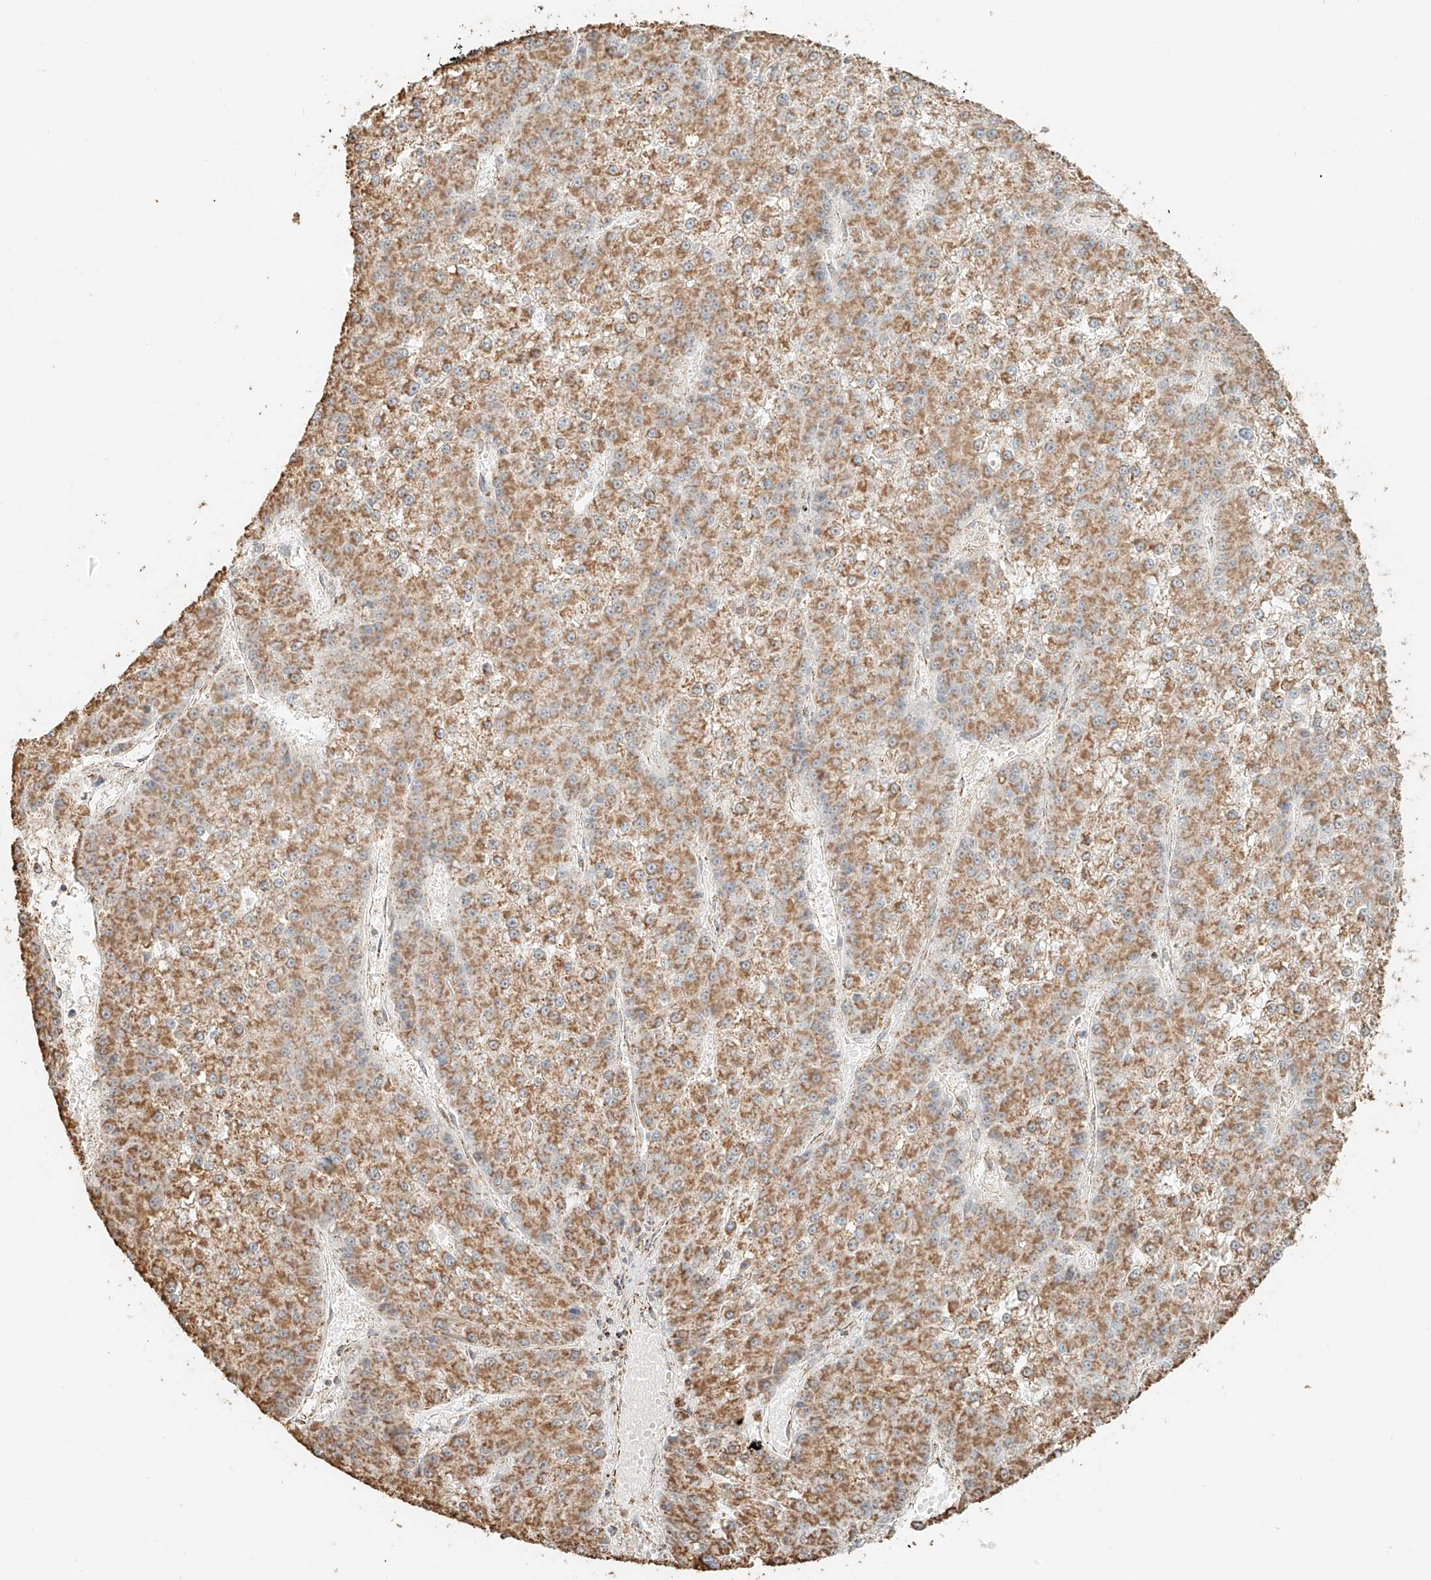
{"staining": {"intensity": "moderate", "quantity": ">75%", "location": "cytoplasmic/membranous"}, "tissue": "liver cancer", "cell_type": "Tumor cells", "image_type": "cancer", "snomed": [{"axis": "morphology", "description": "Carcinoma, Hepatocellular, NOS"}, {"axis": "topography", "description": "Liver"}], "caption": "IHC (DAB) staining of human hepatocellular carcinoma (liver) shows moderate cytoplasmic/membranous protein positivity in about >75% of tumor cells. The staining was performed using DAB (3,3'-diaminobenzidine) to visualize the protein expression in brown, while the nuclei were stained in blue with hematoxylin (Magnification: 20x).", "gene": "MIPEP", "patient": {"sex": "female", "age": 73}}